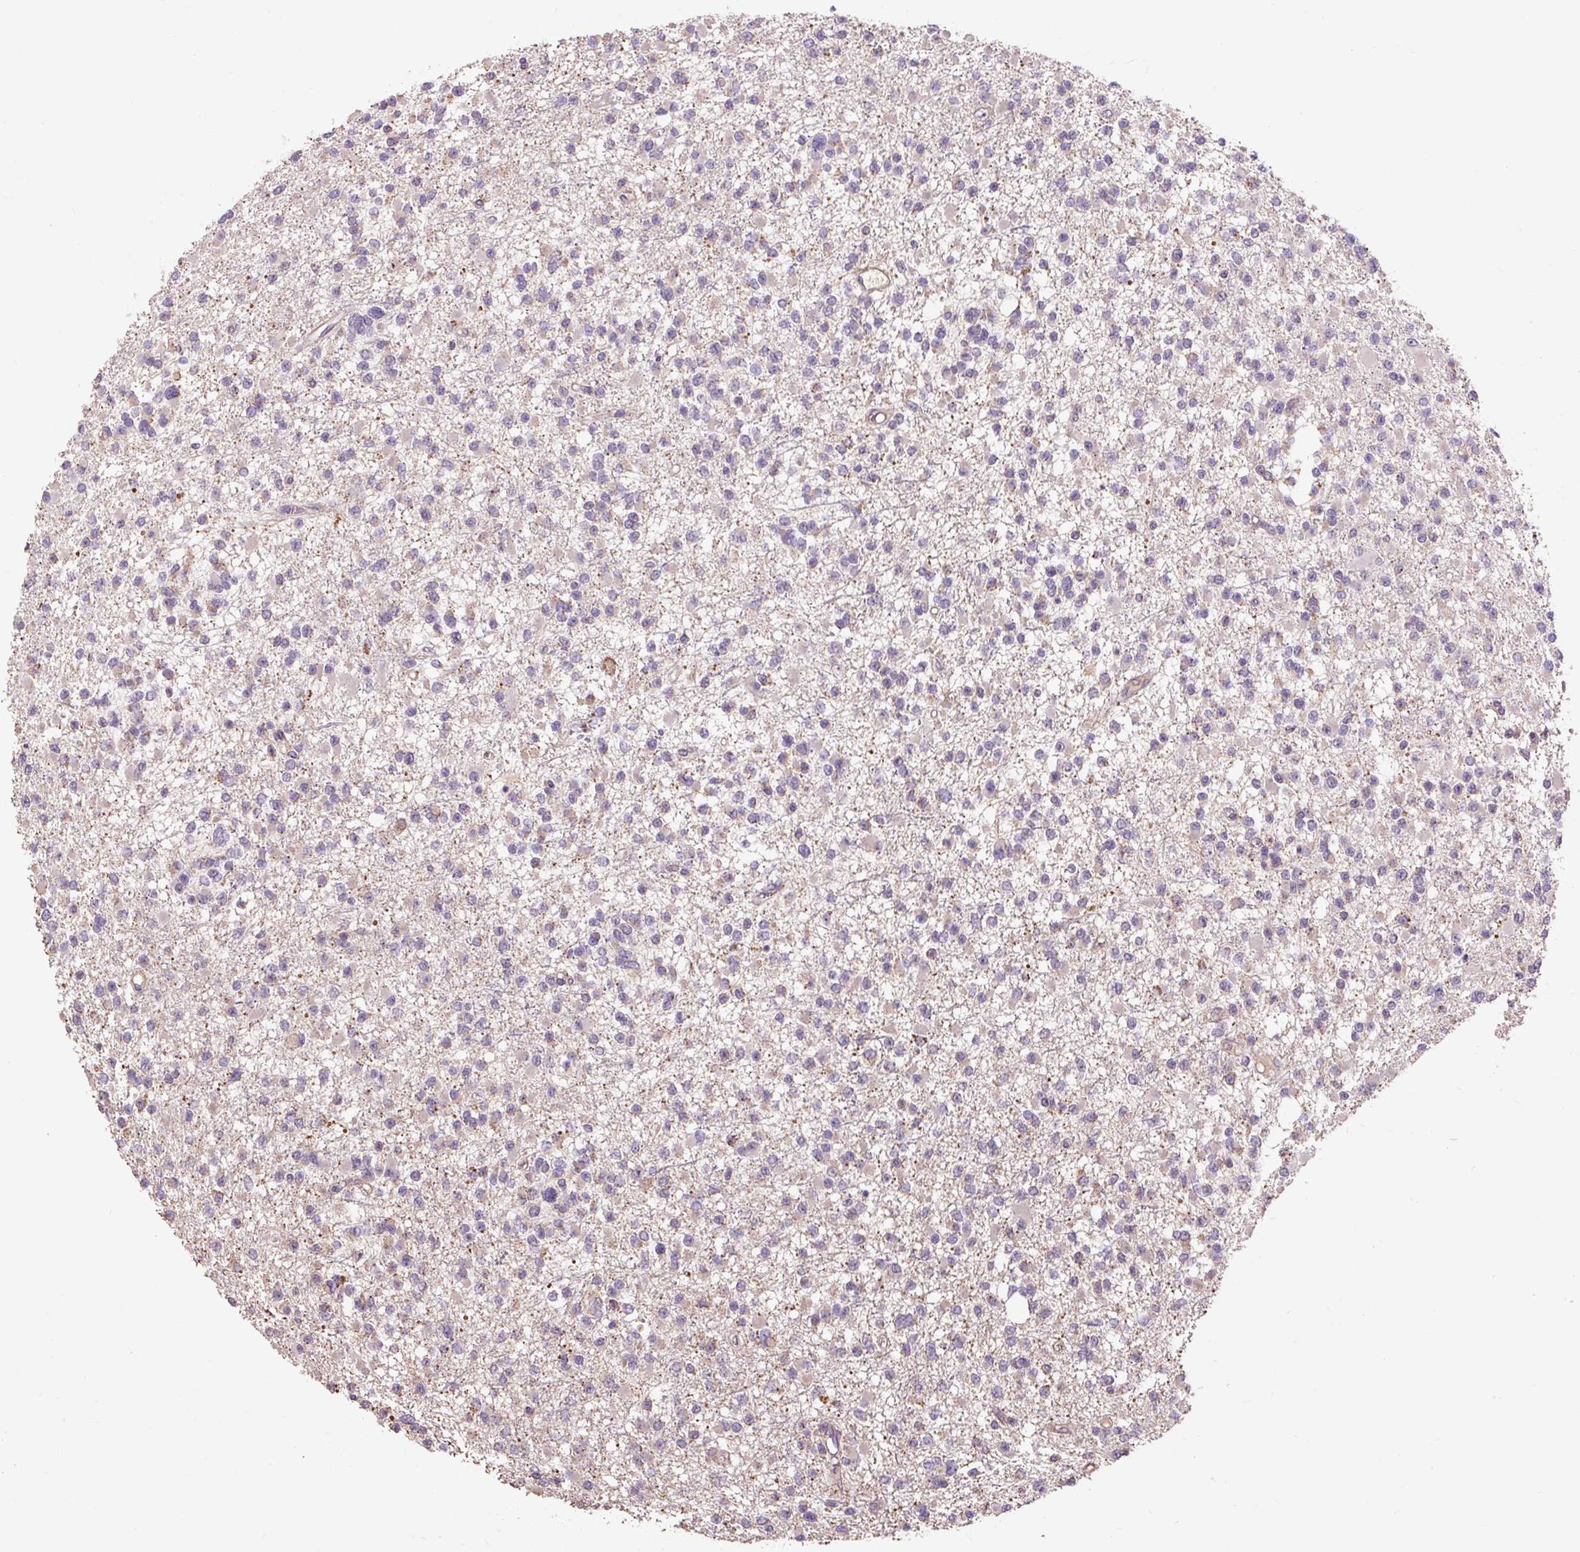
{"staining": {"intensity": "negative", "quantity": "none", "location": "none"}, "tissue": "glioma", "cell_type": "Tumor cells", "image_type": "cancer", "snomed": [{"axis": "morphology", "description": "Glioma, malignant, Low grade"}, {"axis": "topography", "description": "Brain"}], "caption": "This is a image of IHC staining of low-grade glioma (malignant), which shows no positivity in tumor cells. (DAB (3,3'-diaminobenzidine) immunohistochemistry (IHC) with hematoxylin counter stain).", "gene": "PRIMPOL", "patient": {"sex": "female", "age": 22}}